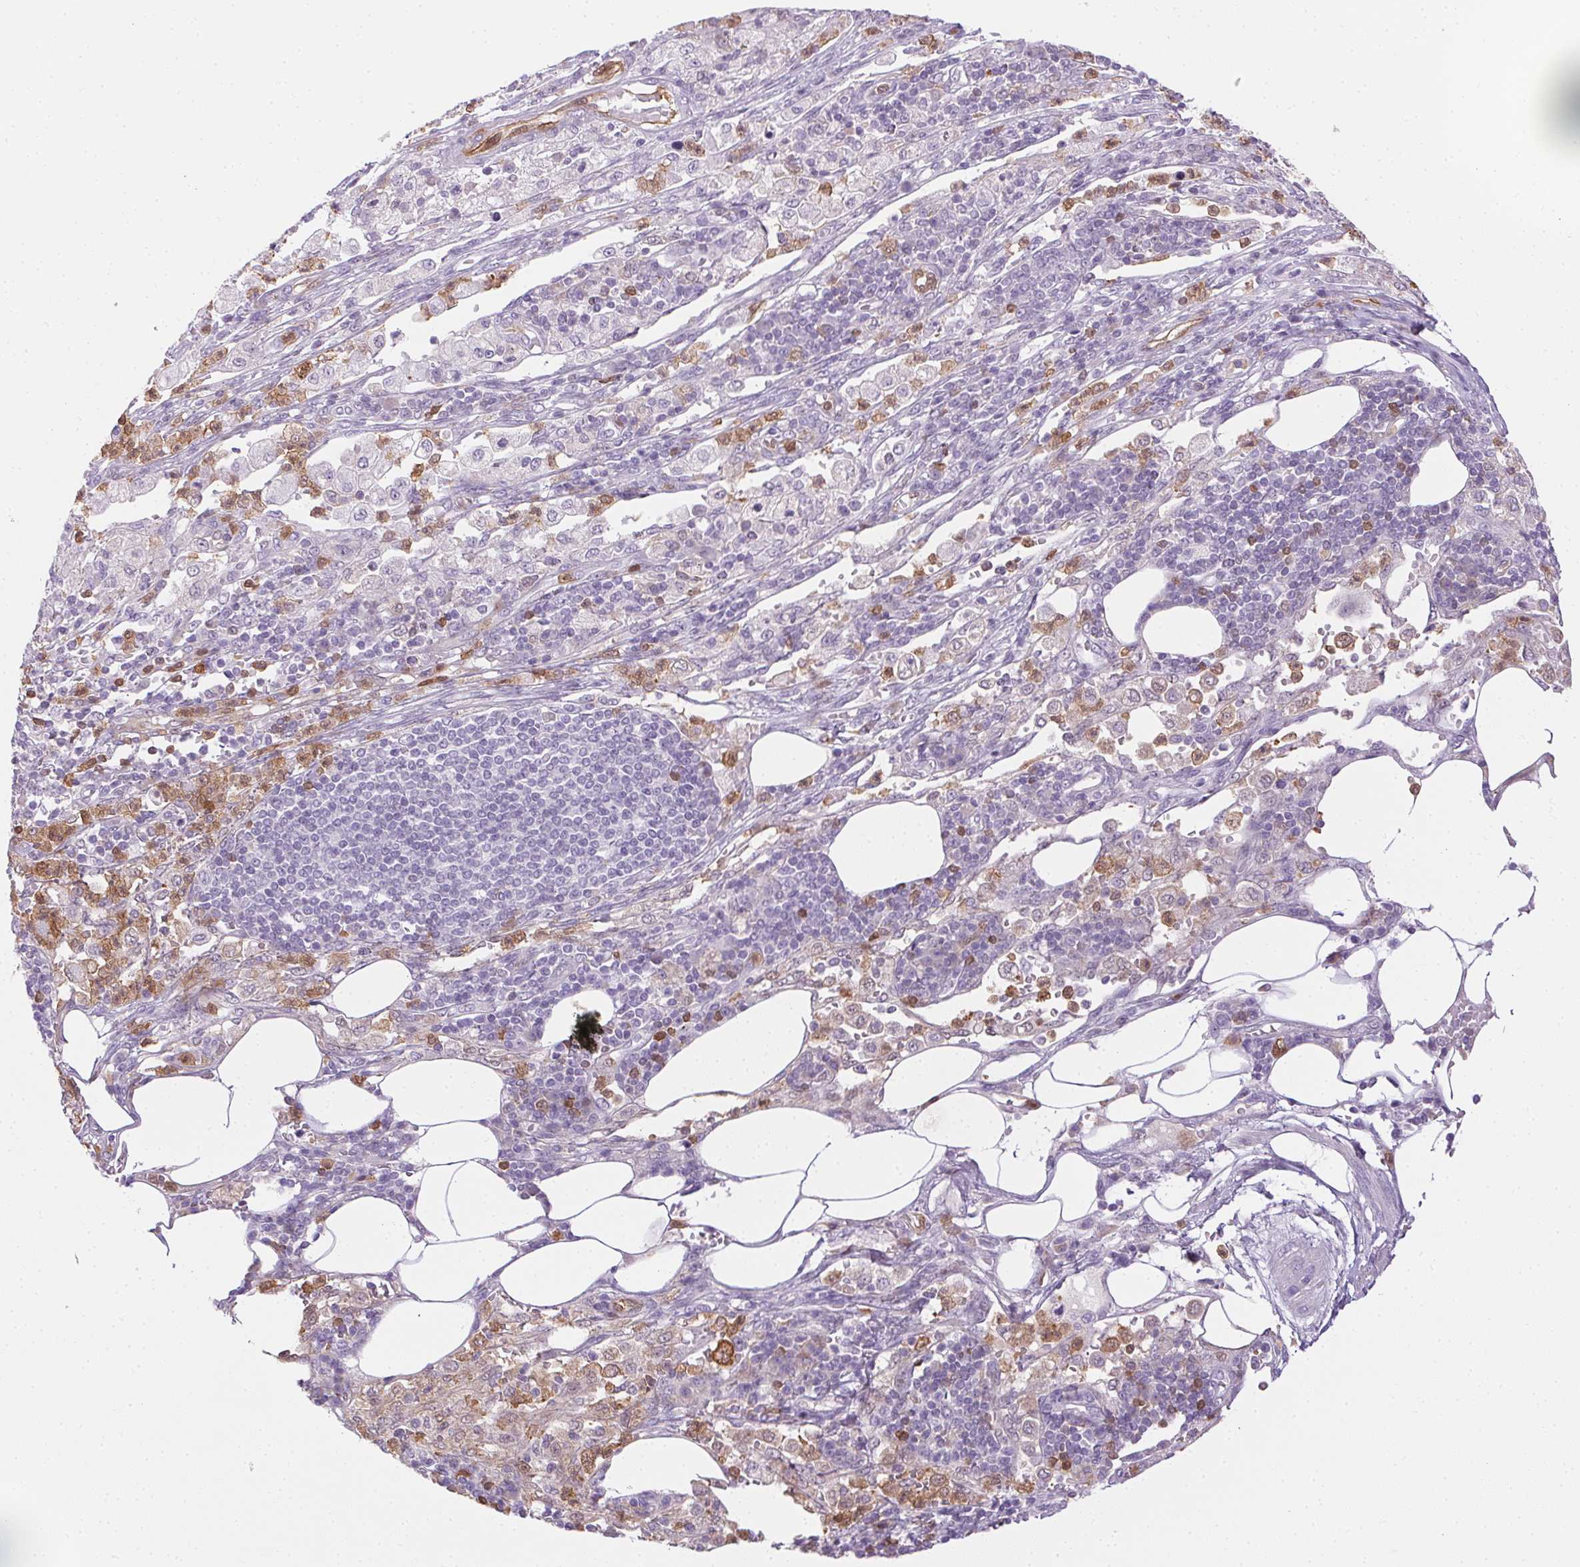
{"staining": {"intensity": "moderate", "quantity": "<25%", "location": "cytoplasmic/membranous,nuclear"}, "tissue": "pancreatic cancer", "cell_type": "Tumor cells", "image_type": "cancer", "snomed": [{"axis": "morphology", "description": "Adenocarcinoma, NOS"}, {"axis": "topography", "description": "Pancreas"}], "caption": "A brown stain labels moderate cytoplasmic/membranous and nuclear staining of a protein in human pancreatic cancer (adenocarcinoma) tumor cells.", "gene": "TMEM45A", "patient": {"sex": "female", "age": 61}}